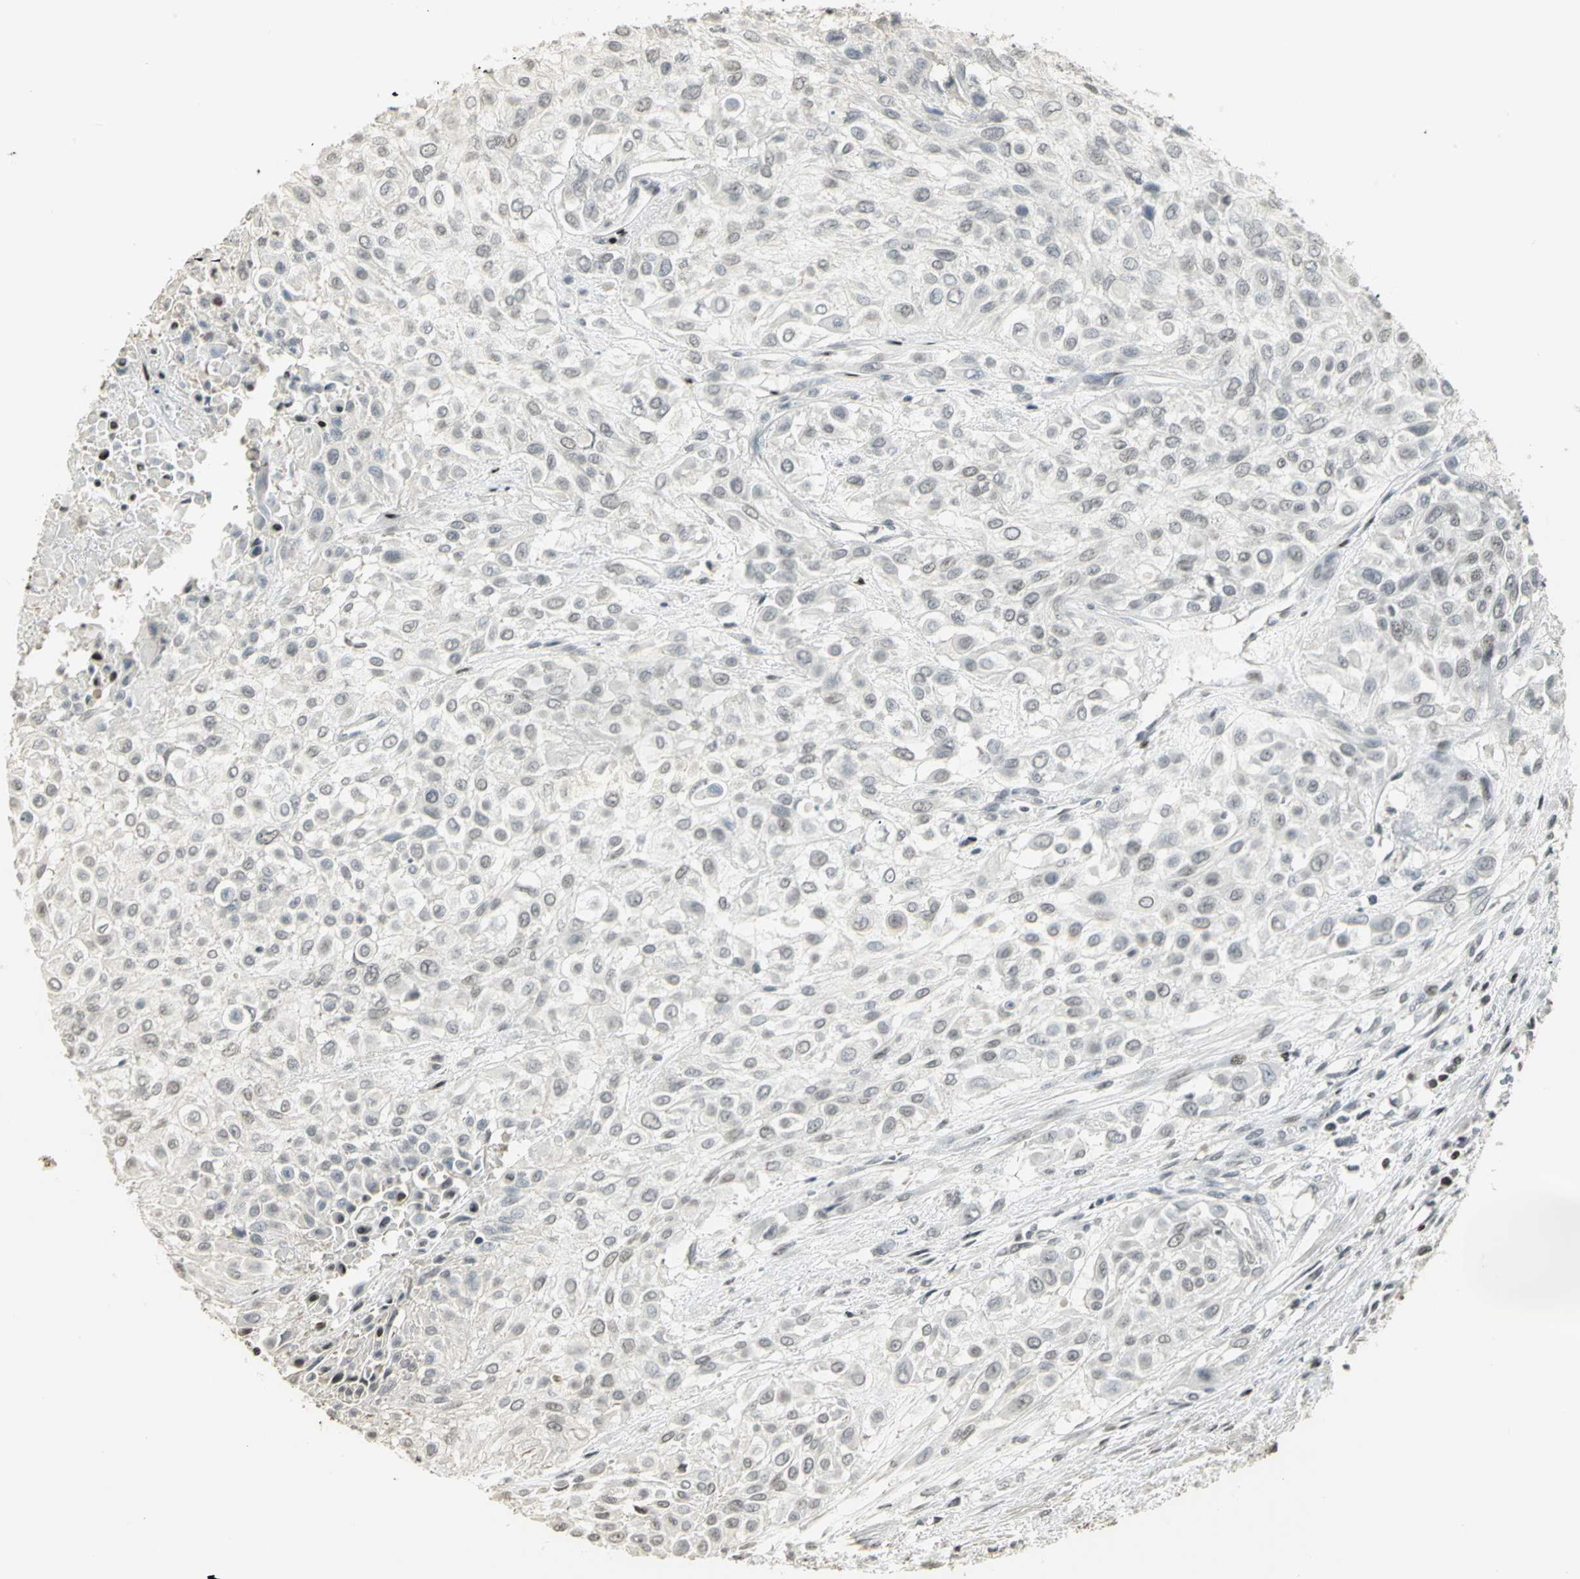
{"staining": {"intensity": "weak", "quantity": "<25%", "location": "nuclear"}, "tissue": "urothelial cancer", "cell_type": "Tumor cells", "image_type": "cancer", "snomed": [{"axis": "morphology", "description": "Urothelial carcinoma, High grade"}, {"axis": "topography", "description": "Urinary bladder"}], "caption": "An image of human urothelial carcinoma (high-grade) is negative for staining in tumor cells.", "gene": "KDM1A", "patient": {"sex": "male", "age": 57}}